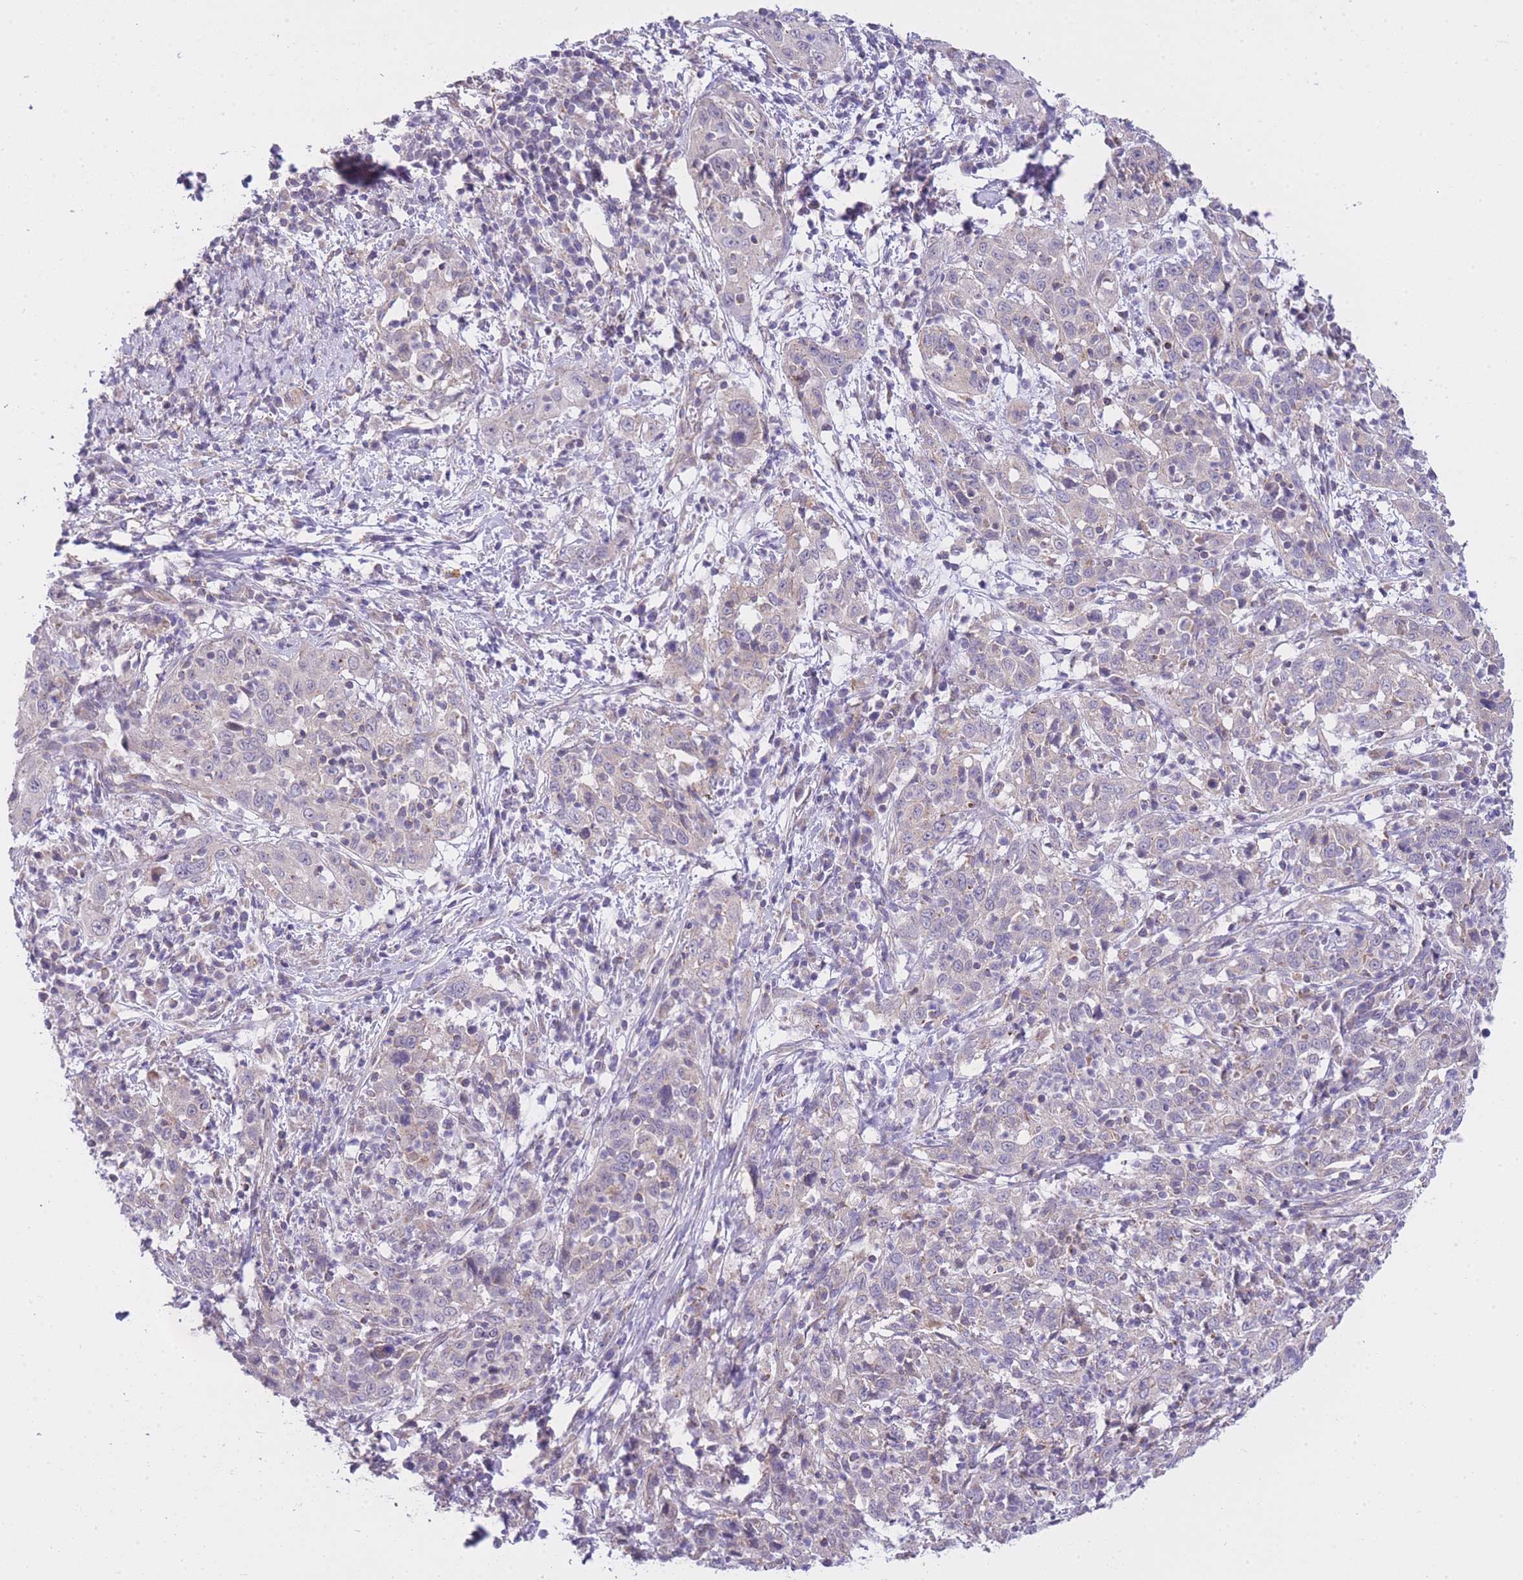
{"staining": {"intensity": "negative", "quantity": "none", "location": "none"}, "tissue": "cervical cancer", "cell_type": "Tumor cells", "image_type": "cancer", "snomed": [{"axis": "morphology", "description": "Squamous cell carcinoma, NOS"}, {"axis": "topography", "description": "Cervix"}], "caption": "Immunohistochemistry micrograph of neoplastic tissue: human cervical squamous cell carcinoma stained with DAB (3,3'-diaminobenzidine) demonstrates no significant protein staining in tumor cells. Brightfield microscopy of immunohistochemistry (IHC) stained with DAB (3,3'-diaminobenzidine) (brown) and hematoxylin (blue), captured at high magnification.", "gene": "CTBP1", "patient": {"sex": "female", "age": 46}}